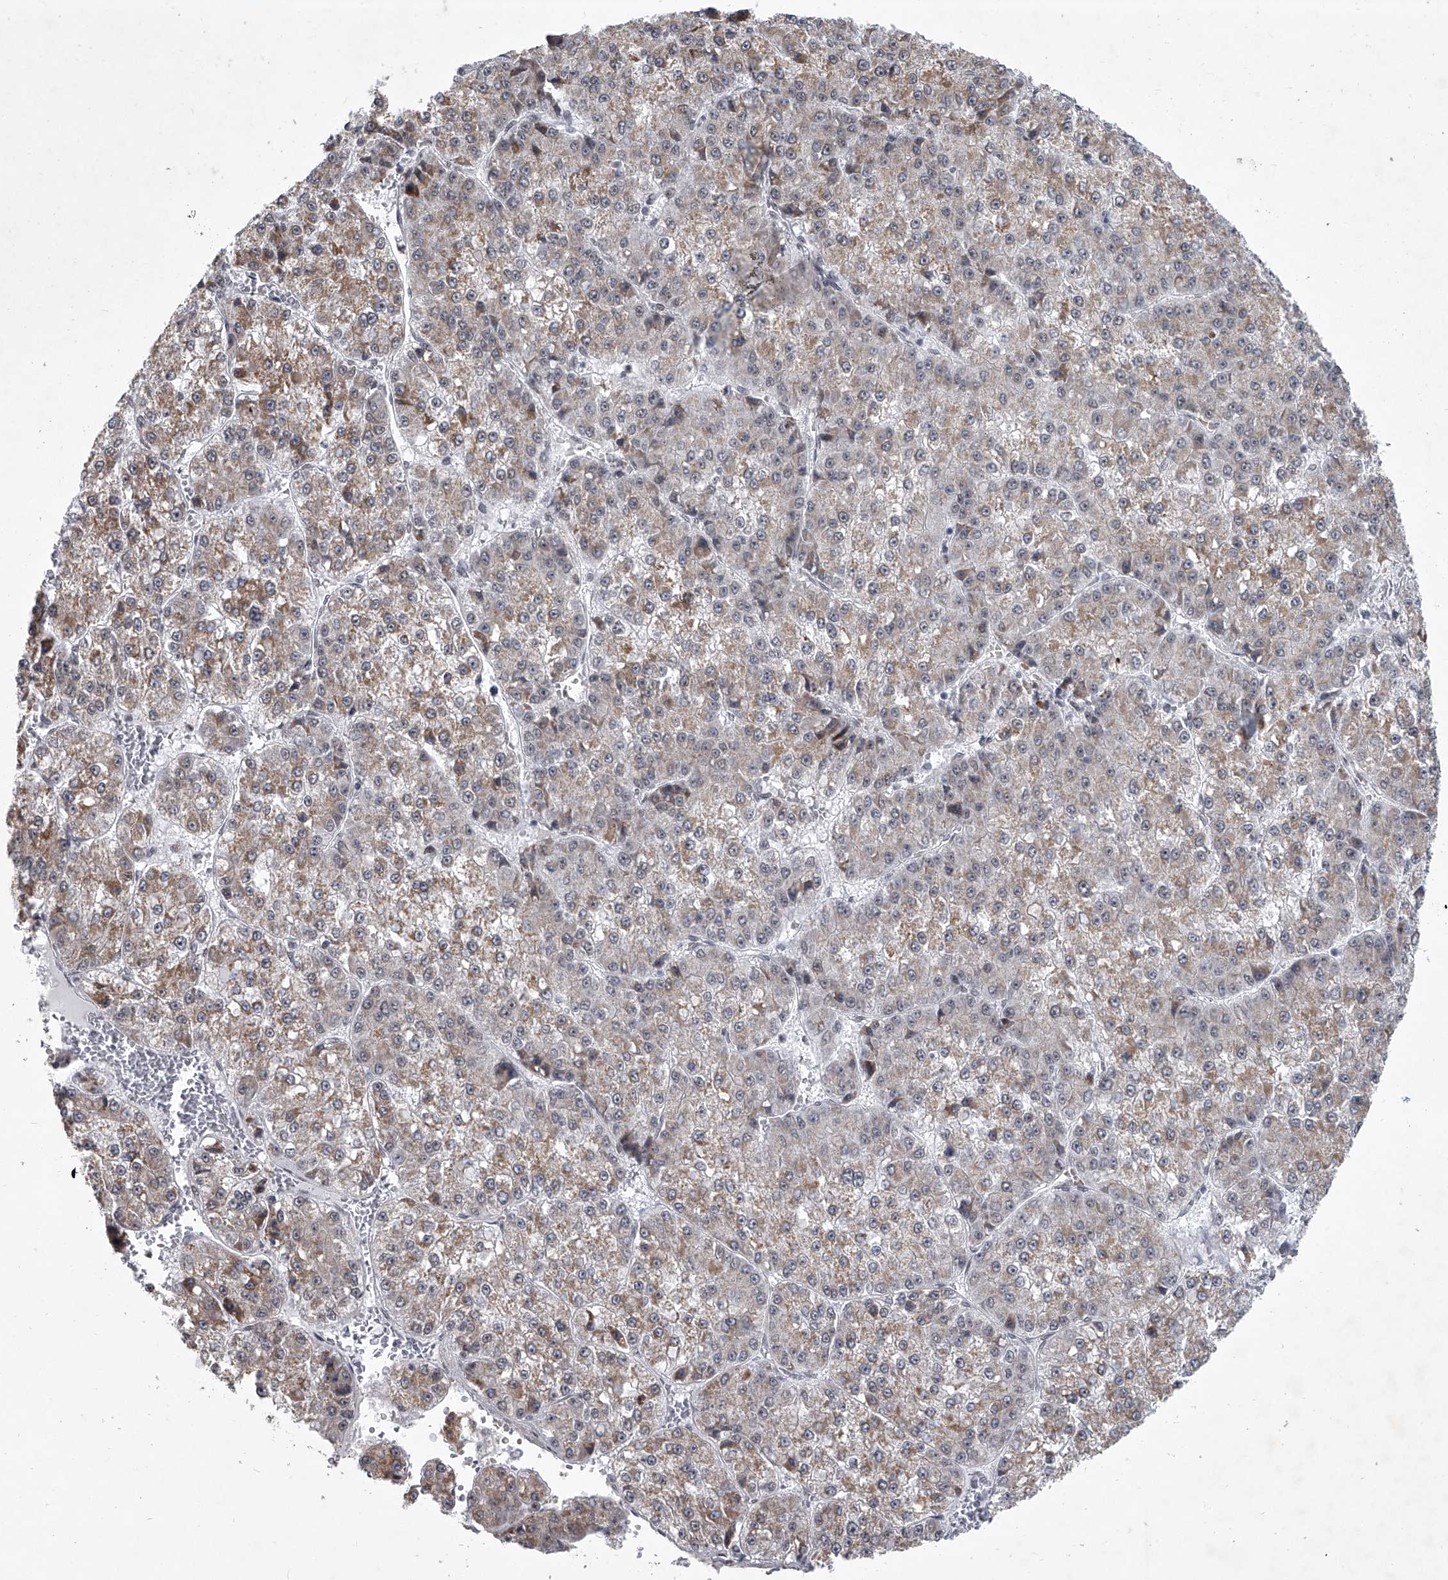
{"staining": {"intensity": "moderate", "quantity": "25%-75%", "location": "cytoplasmic/membranous"}, "tissue": "liver cancer", "cell_type": "Tumor cells", "image_type": "cancer", "snomed": [{"axis": "morphology", "description": "Carcinoma, Hepatocellular, NOS"}, {"axis": "topography", "description": "Liver"}], "caption": "About 25%-75% of tumor cells in human hepatocellular carcinoma (liver) show moderate cytoplasmic/membranous protein expression as visualized by brown immunohistochemical staining.", "gene": "MLLT1", "patient": {"sex": "female", "age": 73}}